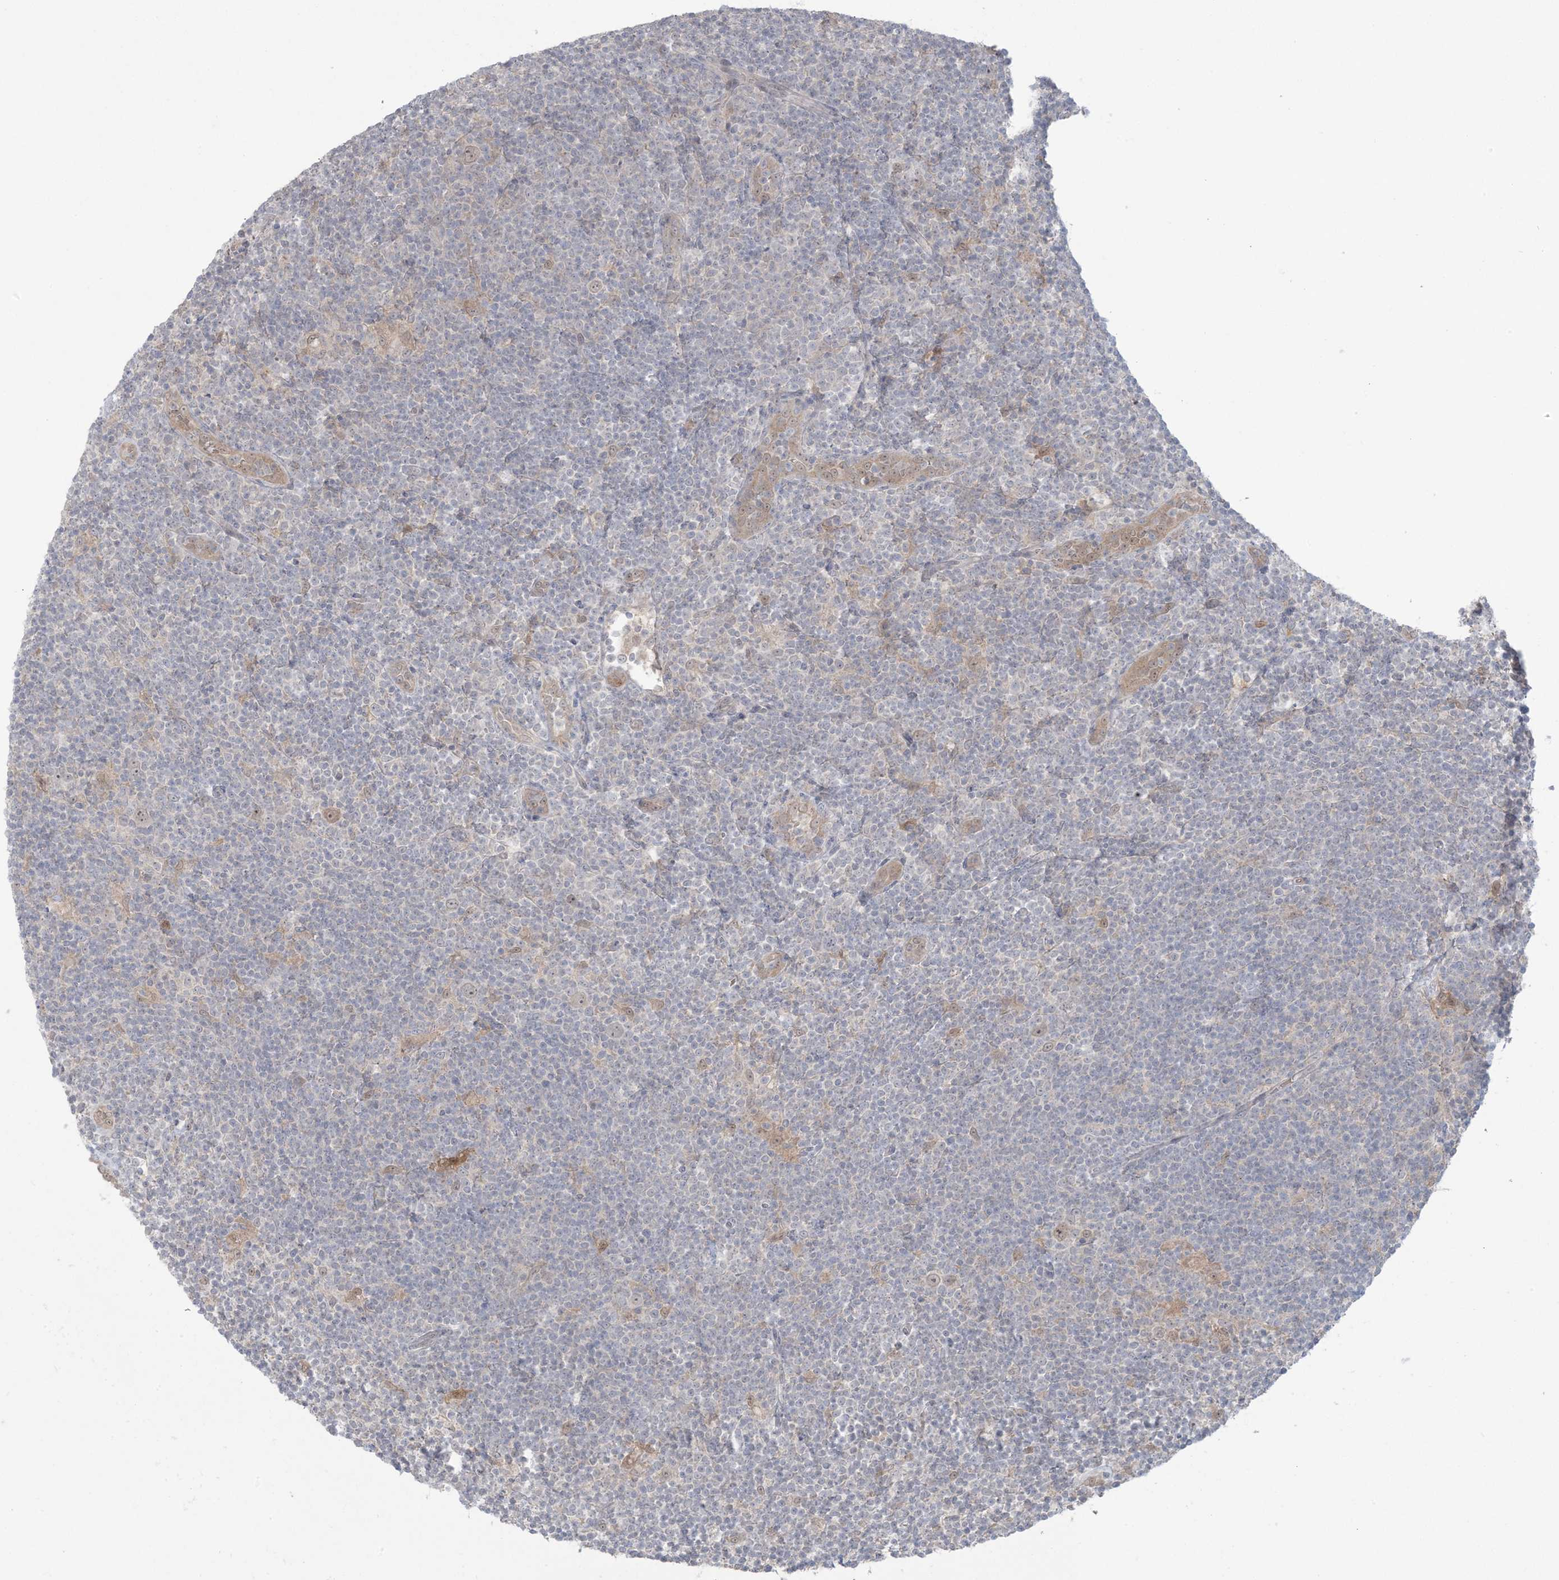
{"staining": {"intensity": "weak", "quantity": ">75%", "location": "nuclear"}, "tissue": "lymphoma", "cell_type": "Tumor cells", "image_type": "cancer", "snomed": [{"axis": "morphology", "description": "Hodgkin's disease, NOS"}, {"axis": "topography", "description": "Lymph node"}], "caption": "High-magnification brightfield microscopy of lymphoma stained with DAB (3,3'-diaminobenzidine) (brown) and counterstained with hematoxylin (blue). tumor cells exhibit weak nuclear positivity is seen in approximately>75% of cells.", "gene": "NRBP2", "patient": {"sex": "female", "age": 57}}